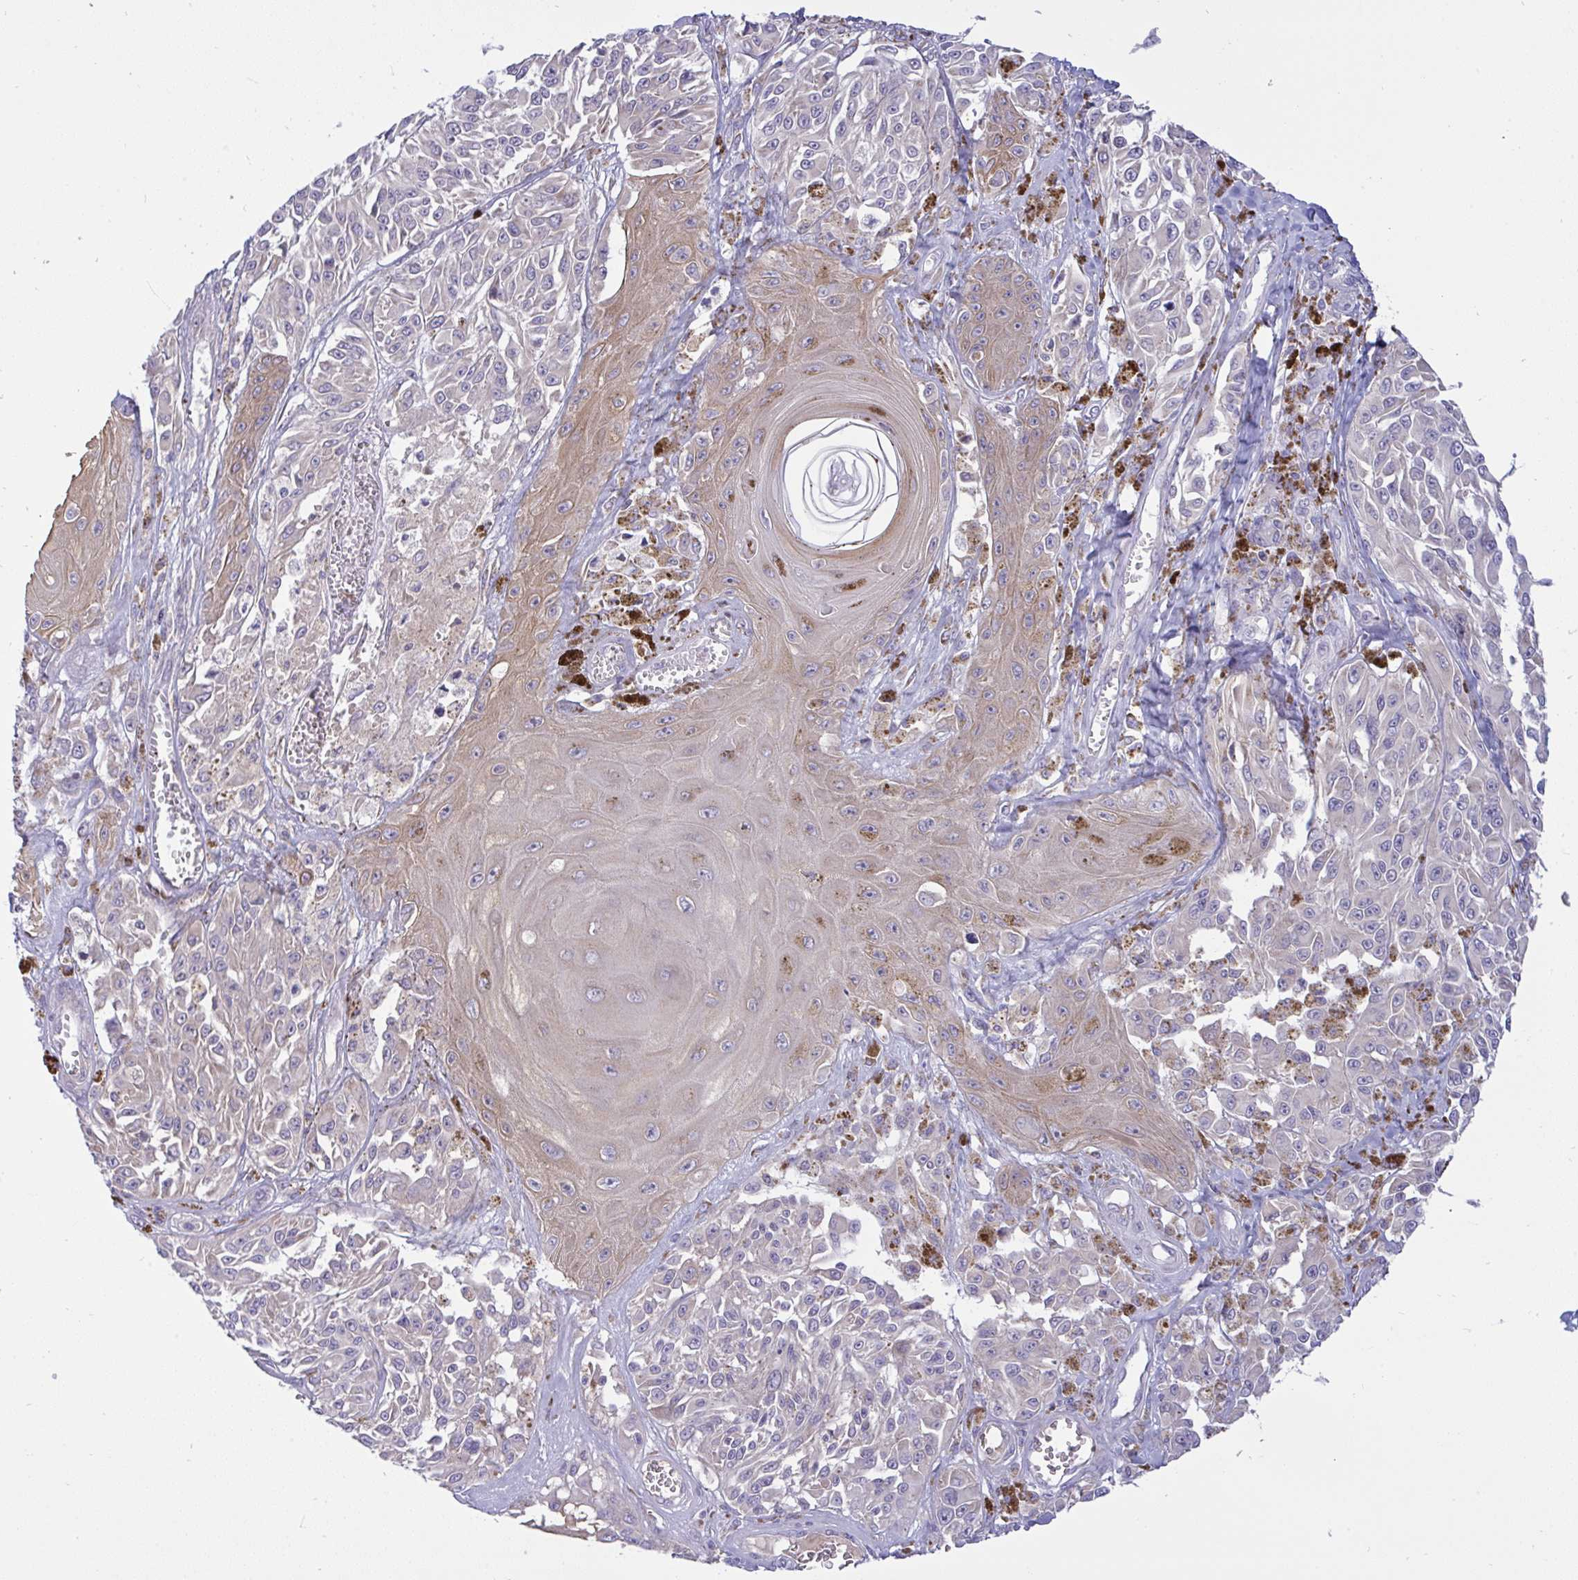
{"staining": {"intensity": "negative", "quantity": "none", "location": "none"}, "tissue": "melanoma", "cell_type": "Tumor cells", "image_type": "cancer", "snomed": [{"axis": "morphology", "description": "Malignant melanoma, NOS"}, {"axis": "topography", "description": "Skin"}], "caption": "This is an immunohistochemistry (IHC) photomicrograph of human malignant melanoma. There is no positivity in tumor cells.", "gene": "TMEM41A", "patient": {"sex": "male", "age": 94}}